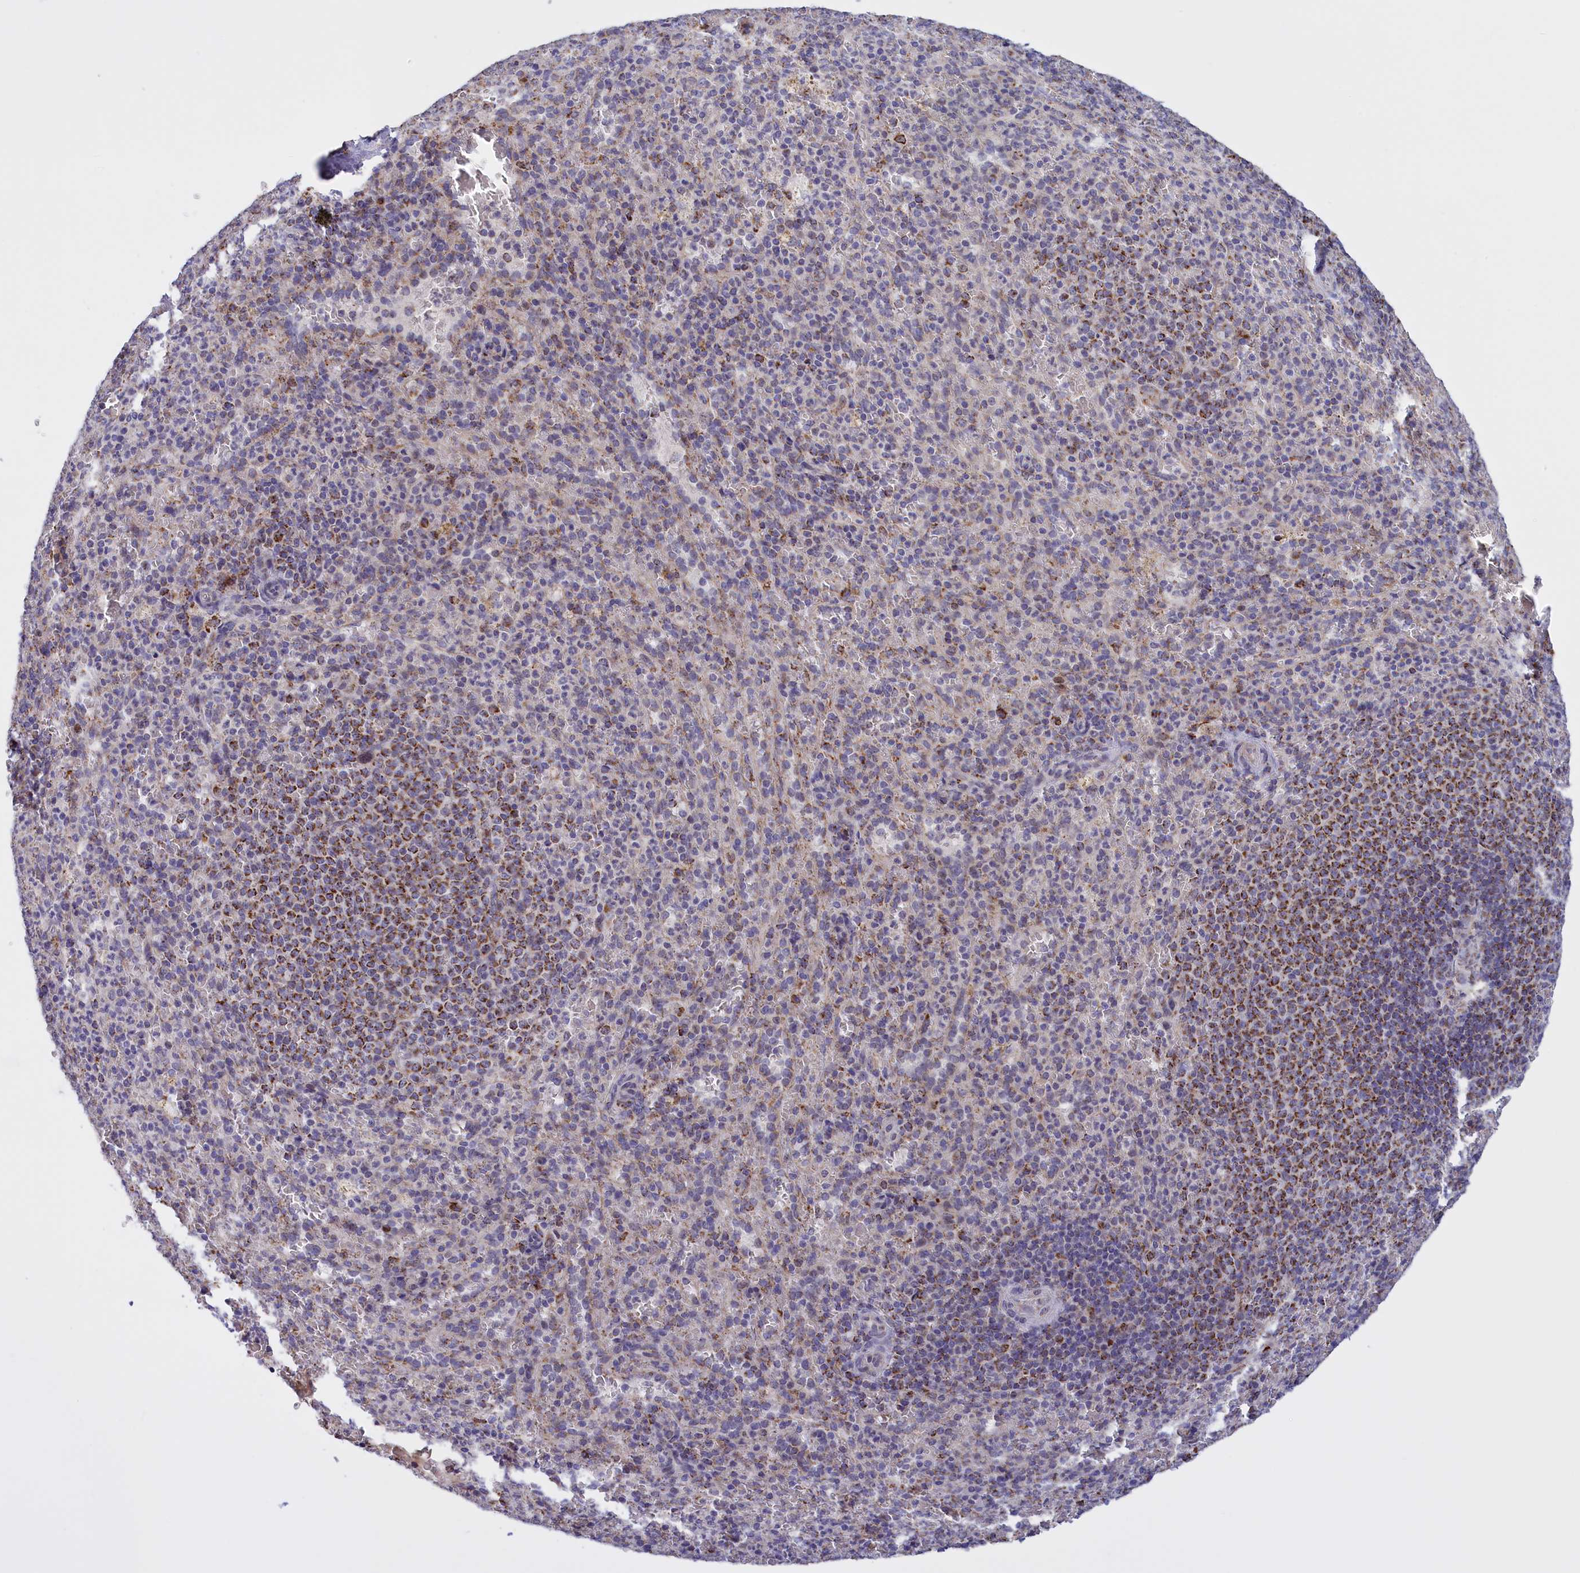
{"staining": {"intensity": "moderate", "quantity": "<25%", "location": "cytoplasmic/membranous"}, "tissue": "spleen", "cell_type": "Cells in red pulp", "image_type": "normal", "snomed": [{"axis": "morphology", "description": "Normal tissue, NOS"}, {"axis": "topography", "description": "Spleen"}], "caption": "The photomicrograph displays staining of unremarkable spleen, revealing moderate cytoplasmic/membranous protein staining (brown color) within cells in red pulp.", "gene": "FAM149B1", "patient": {"sex": "female", "age": 21}}